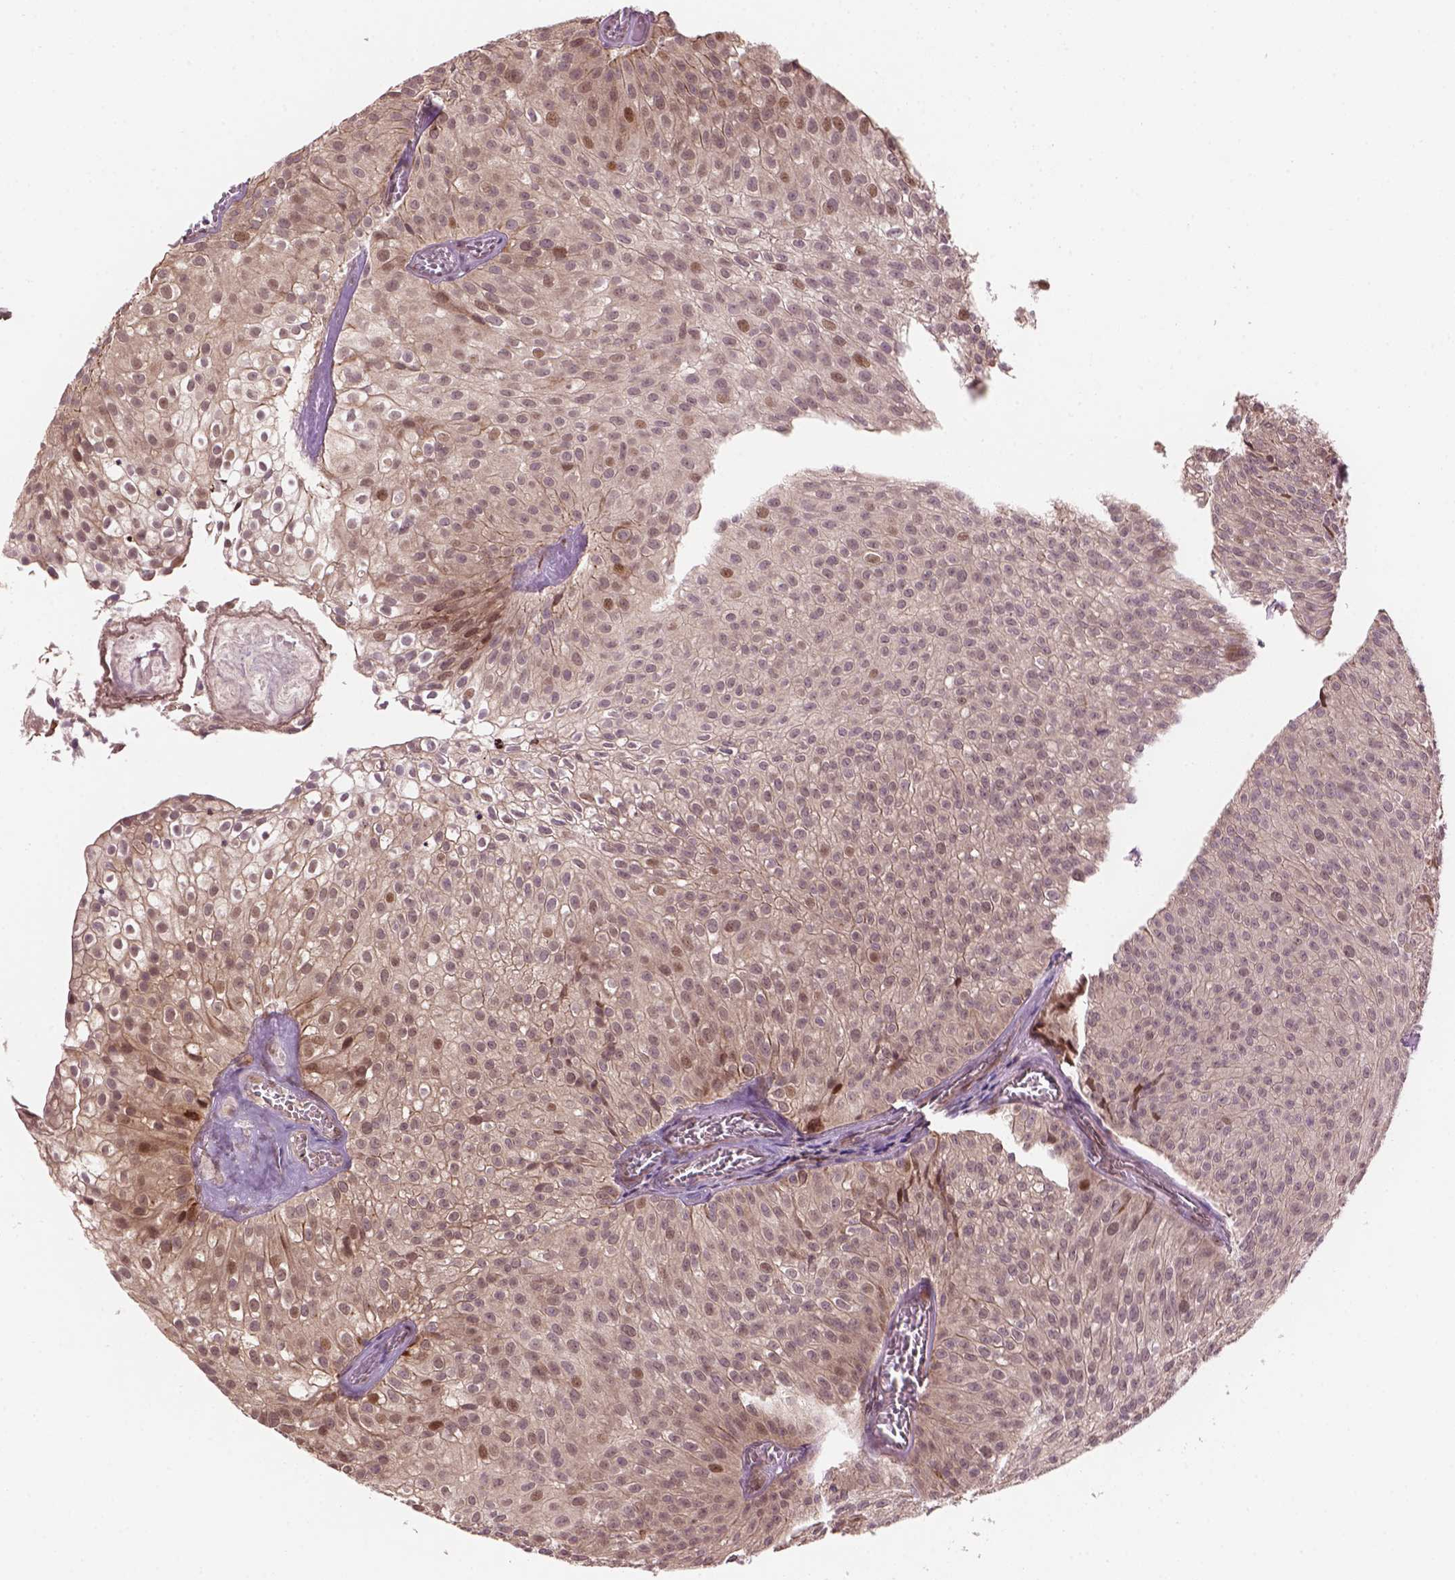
{"staining": {"intensity": "moderate", "quantity": "<25%", "location": "cytoplasmic/membranous,nuclear"}, "tissue": "urothelial cancer", "cell_type": "Tumor cells", "image_type": "cancer", "snomed": [{"axis": "morphology", "description": "Urothelial carcinoma, Low grade"}, {"axis": "topography", "description": "Urinary bladder"}], "caption": "IHC photomicrograph of human urothelial cancer stained for a protein (brown), which displays low levels of moderate cytoplasmic/membranous and nuclear expression in about <25% of tumor cells.", "gene": "PSMD11", "patient": {"sex": "male", "age": 70}}